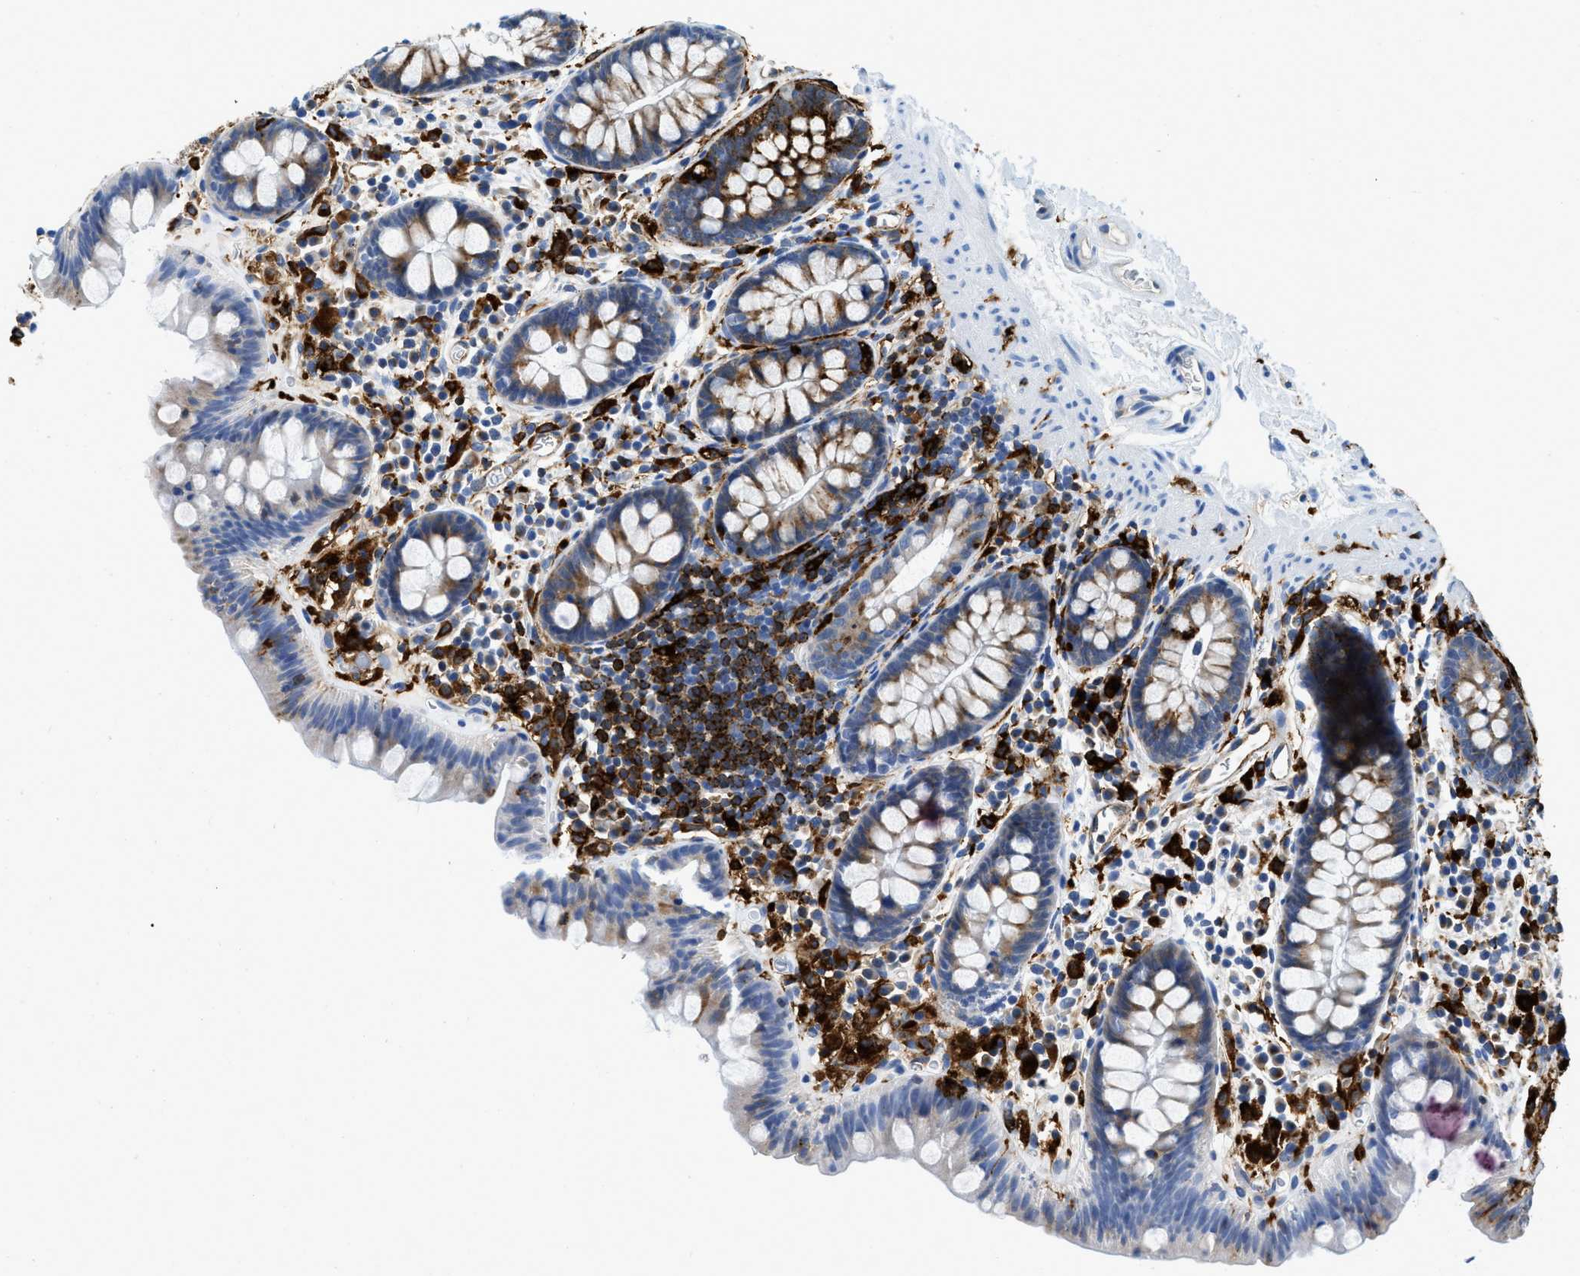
{"staining": {"intensity": "negative", "quantity": "none", "location": "none"}, "tissue": "colon", "cell_type": "Endothelial cells", "image_type": "normal", "snomed": [{"axis": "morphology", "description": "Normal tissue, NOS"}, {"axis": "topography", "description": "Colon"}], "caption": "IHC of normal colon exhibits no expression in endothelial cells. The staining is performed using DAB (3,3'-diaminobenzidine) brown chromogen with nuclei counter-stained in using hematoxylin.", "gene": "CD226", "patient": {"sex": "female", "age": 80}}